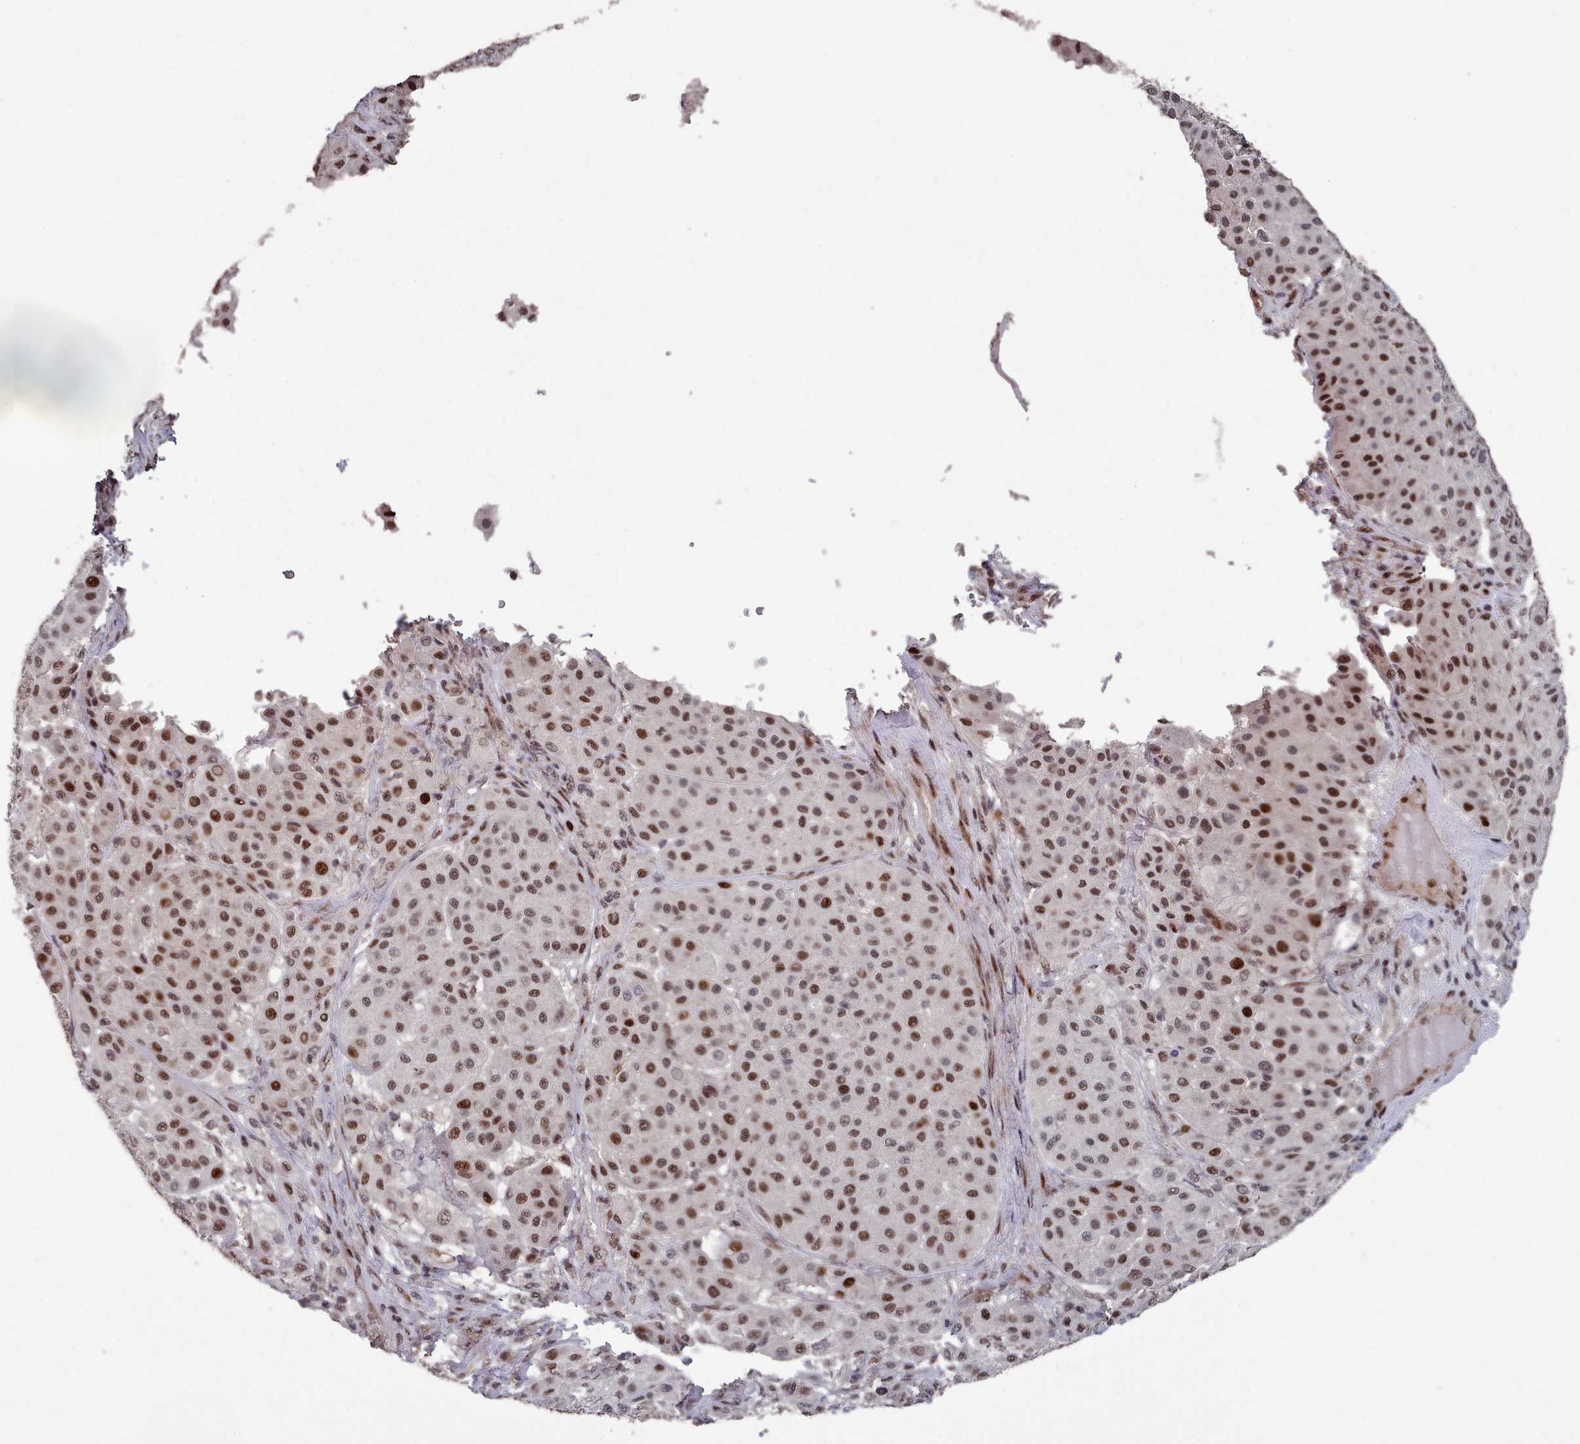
{"staining": {"intensity": "strong", "quantity": ">75%", "location": "nuclear"}, "tissue": "melanoma", "cell_type": "Tumor cells", "image_type": "cancer", "snomed": [{"axis": "morphology", "description": "Malignant melanoma, Metastatic site"}, {"axis": "topography", "description": "Smooth muscle"}], "caption": "The image shows staining of malignant melanoma (metastatic site), revealing strong nuclear protein positivity (brown color) within tumor cells.", "gene": "PNRC2", "patient": {"sex": "male", "age": 41}}